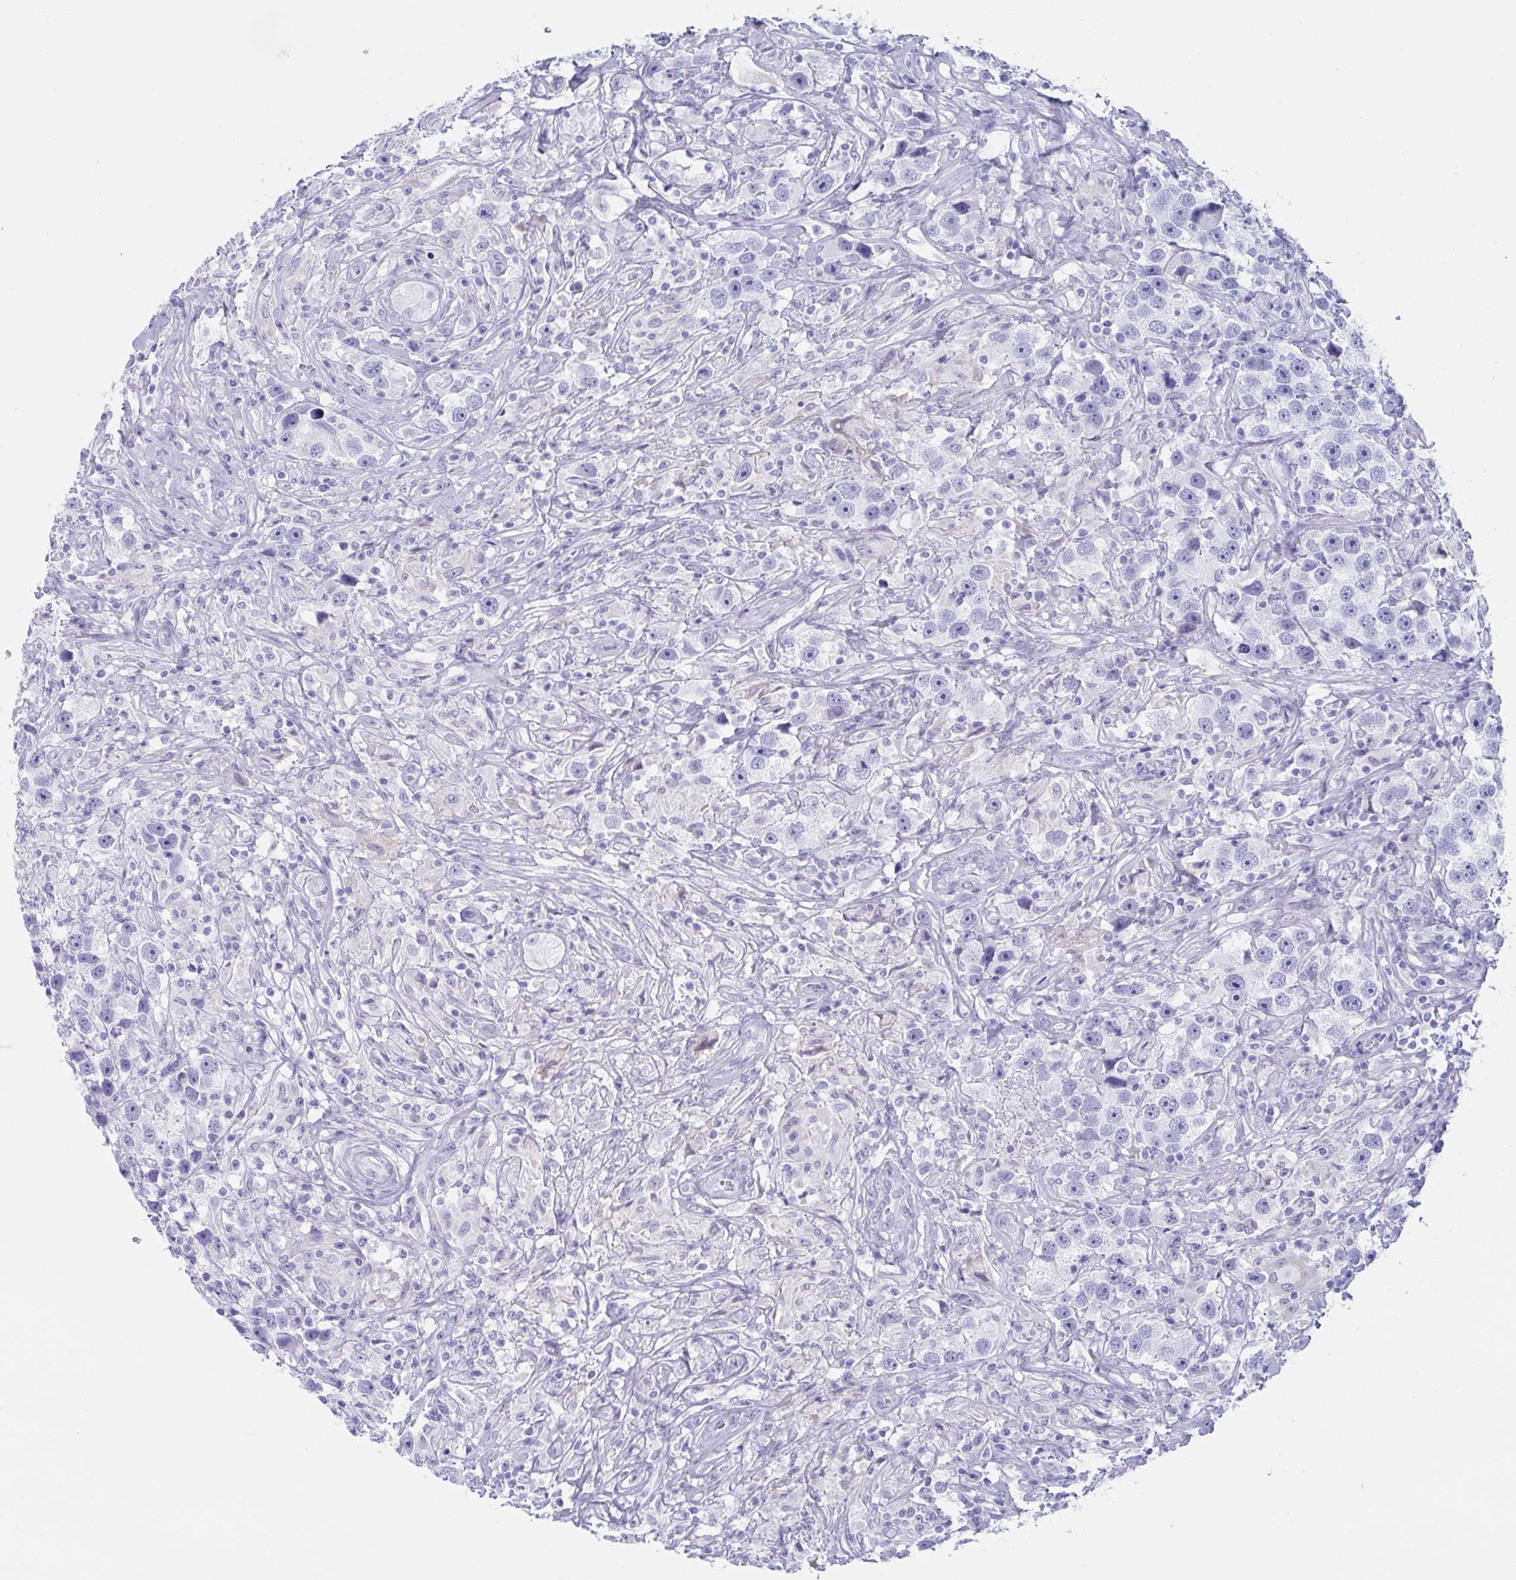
{"staining": {"intensity": "negative", "quantity": "none", "location": "none"}, "tissue": "testis cancer", "cell_type": "Tumor cells", "image_type": "cancer", "snomed": [{"axis": "morphology", "description": "Seminoma, NOS"}, {"axis": "topography", "description": "Testis"}], "caption": "An immunohistochemistry micrograph of testis cancer (seminoma) is shown. There is no staining in tumor cells of testis cancer (seminoma). (Stains: DAB immunohistochemistry (IHC) with hematoxylin counter stain, Microscopy: brightfield microscopy at high magnification).", "gene": "CDX4", "patient": {"sex": "male", "age": 49}}